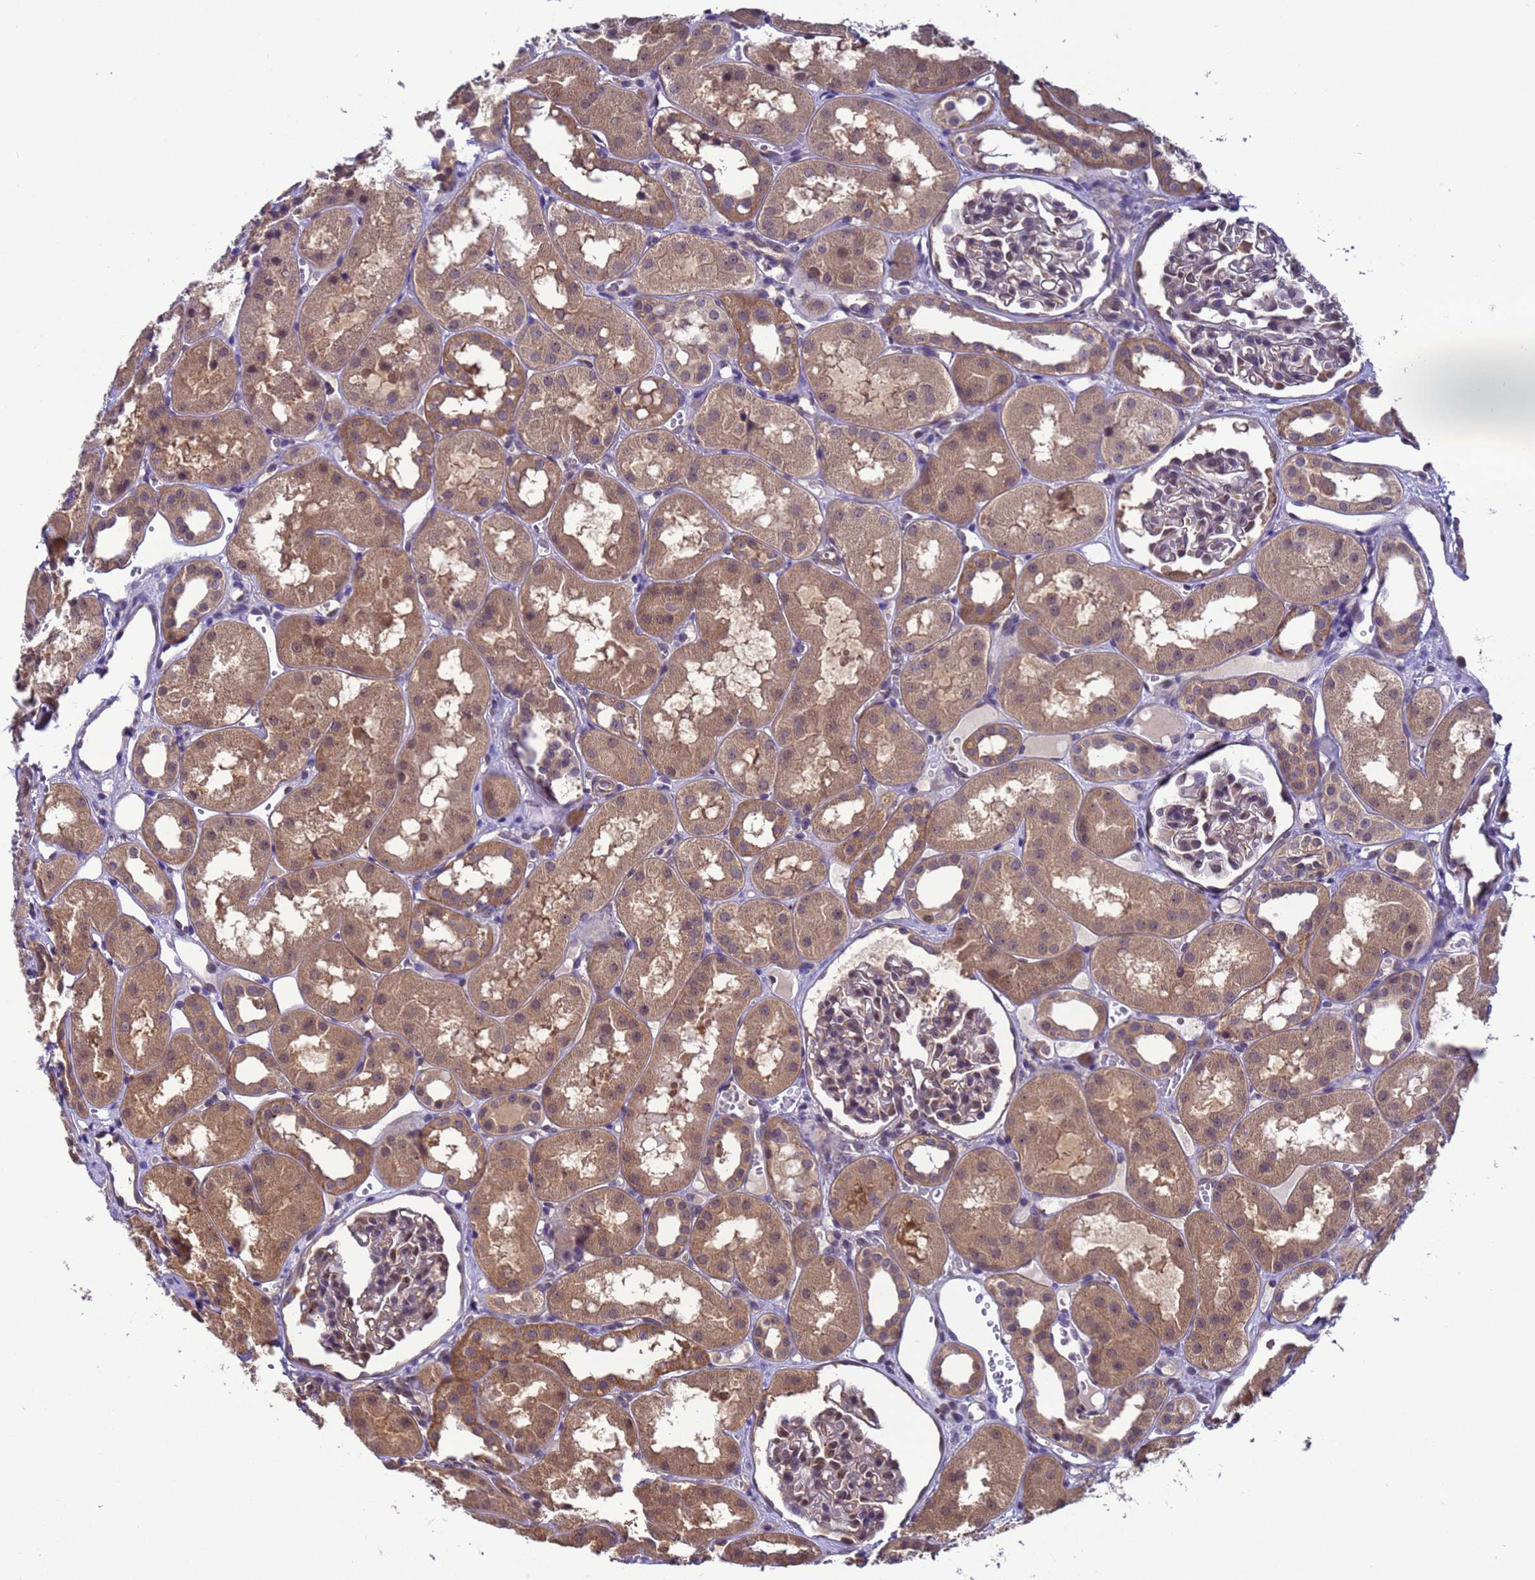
{"staining": {"intensity": "weak", "quantity": "25%-75%", "location": "cytoplasmic/membranous,nuclear"}, "tissue": "kidney", "cell_type": "Cells in glomeruli", "image_type": "normal", "snomed": [{"axis": "morphology", "description": "Normal tissue, NOS"}, {"axis": "topography", "description": "Kidney"}], "caption": "This photomicrograph demonstrates normal kidney stained with immunohistochemistry to label a protein in brown. The cytoplasmic/membranous,nuclear of cells in glomeruli show weak positivity for the protein. Nuclei are counter-stained blue.", "gene": "ZFP69B", "patient": {"sex": "male", "age": 16}}